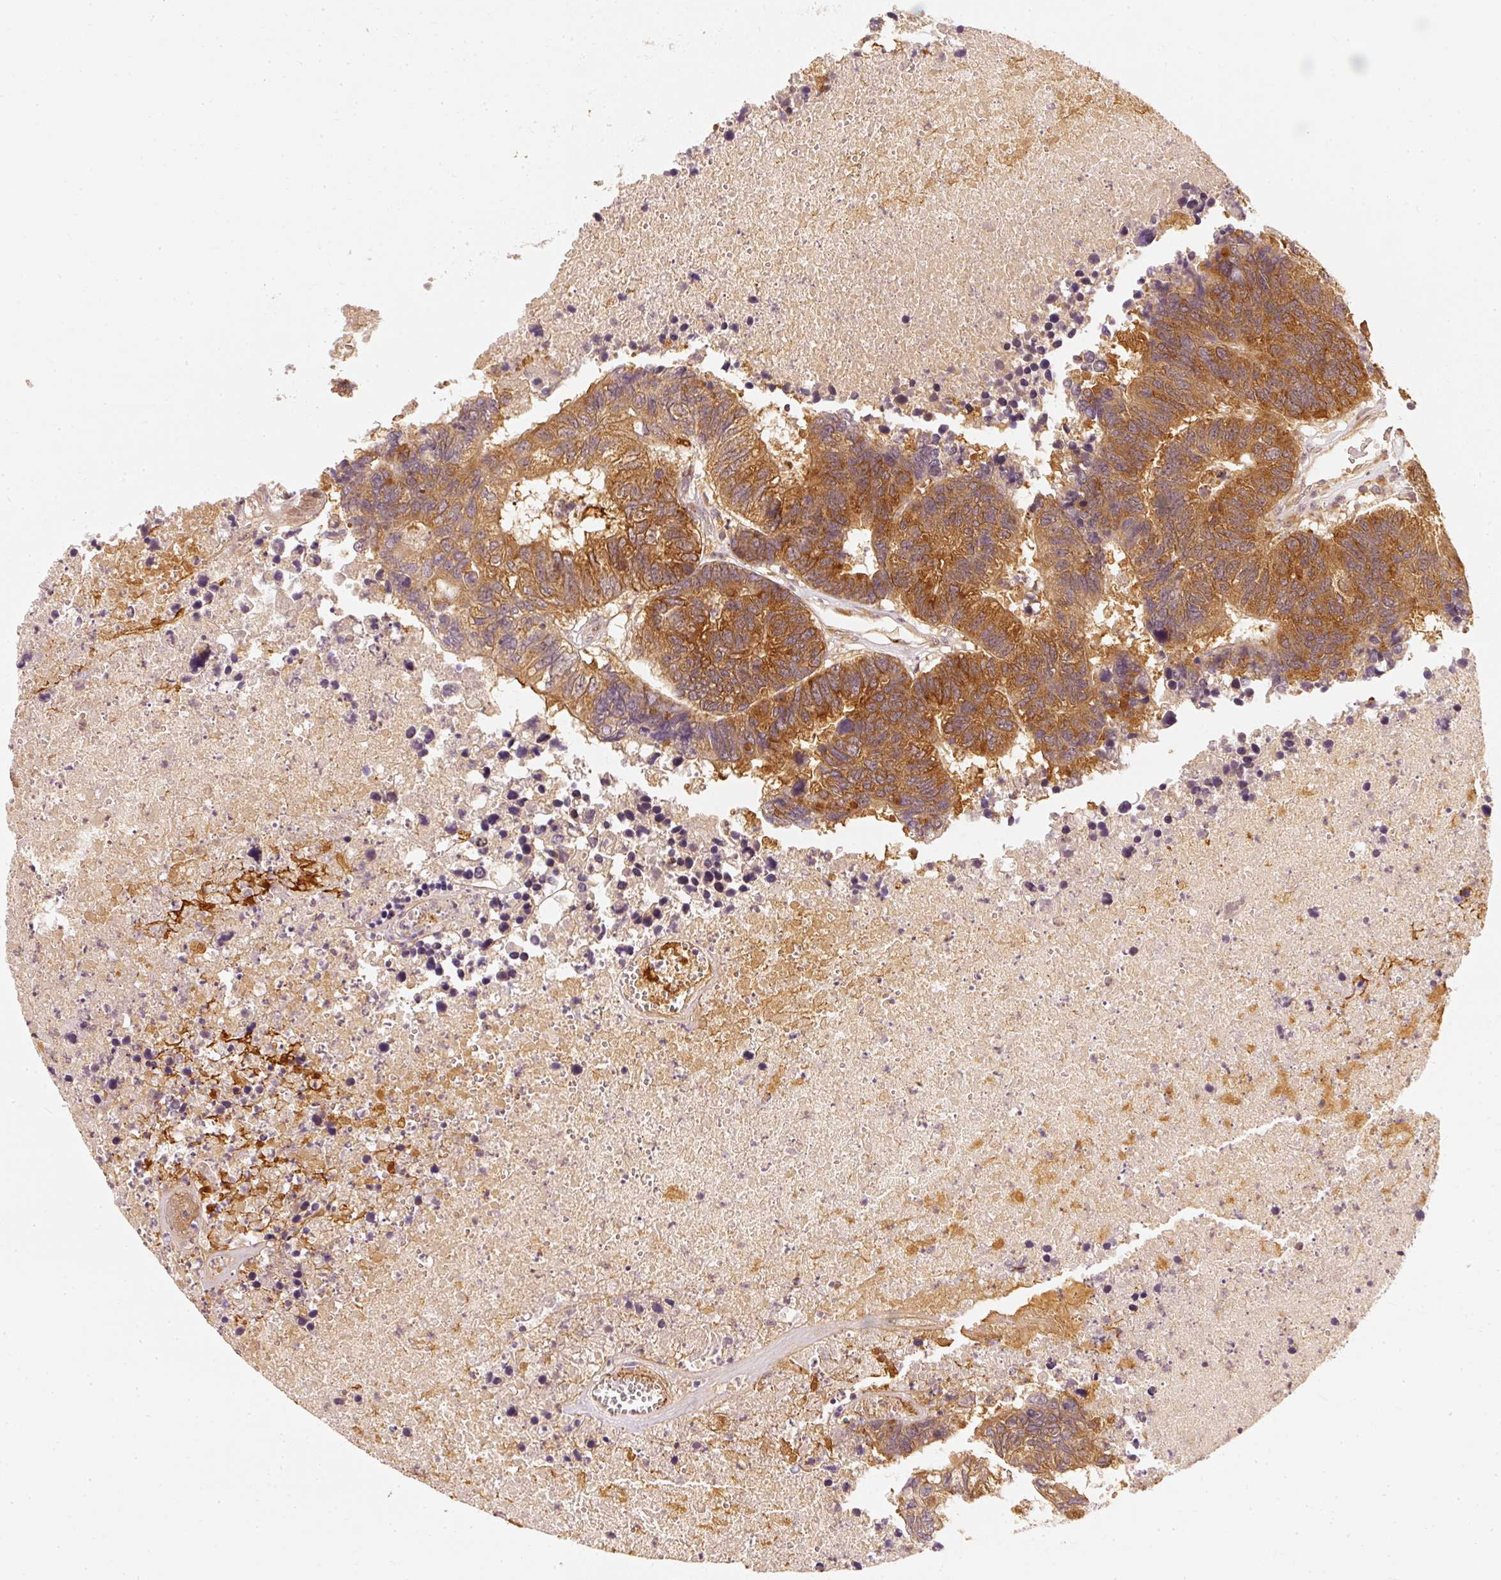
{"staining": {"intensity": "strong", "quantity": ">75%", "location": "cytoplasmic/membranous"}, "tissue": "colorectal cancer", "cell_type": "Tumor cells", "image_type": "cancer", "snomed": [{"axis": "morphology", "description": "Adenocarcinoma, NOS"}, {"axis": "topography", "description": "Colon"}], "caption": "IHC photomicrograph of colorectal cancer (adenocarcinoma) stained for a protein (brown), which demonstrates high levels of strong cytoplasmic/membranous expression in approximately >75% of tumor cells.", "gene": "EEF1A2", "patient": {"sex": "female", "age": 48}}